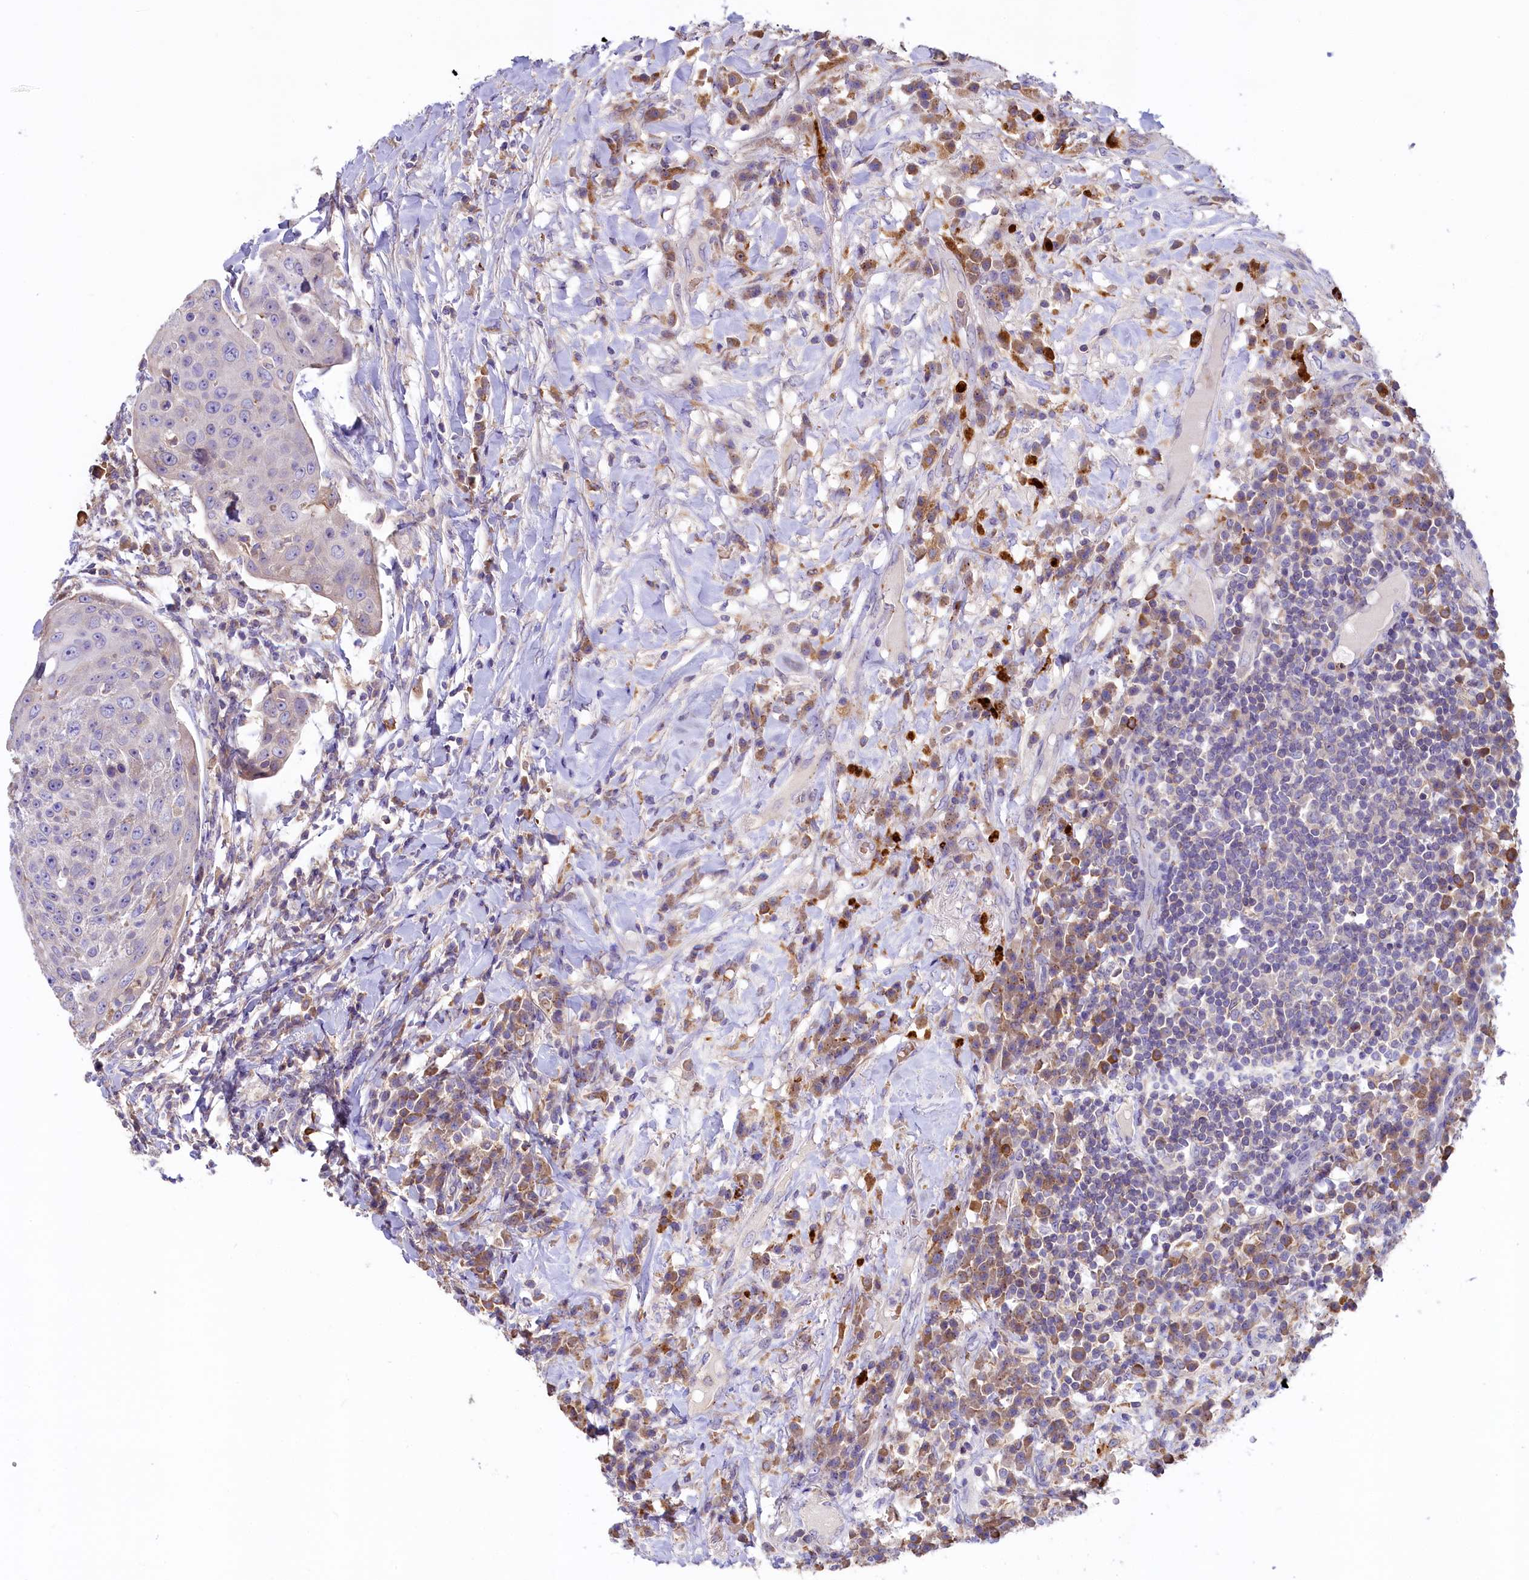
{"staining": {"intensity": "negative", "quantity": "none", "location": "none"}, "tissue": "urothelial cancer", "cell_type": "Tumor cells", "image_type": "cancer", "snomed": [{"axis": "morphology", "description": "Urothelial carcinoma, High grade"}, {"axis": "topography", "description": "Urinary bladder"}], "caption": "IHC of human urothelial cancer reveals no expression in tumor cells. (Stains: DAB immunohistochemistry (IHC) with hematoxylin counter stain, Microscopy: brightfield microscopy at high magnification).", "gene": "HPS6", "patient": {"sex": "female", "age": 63}}